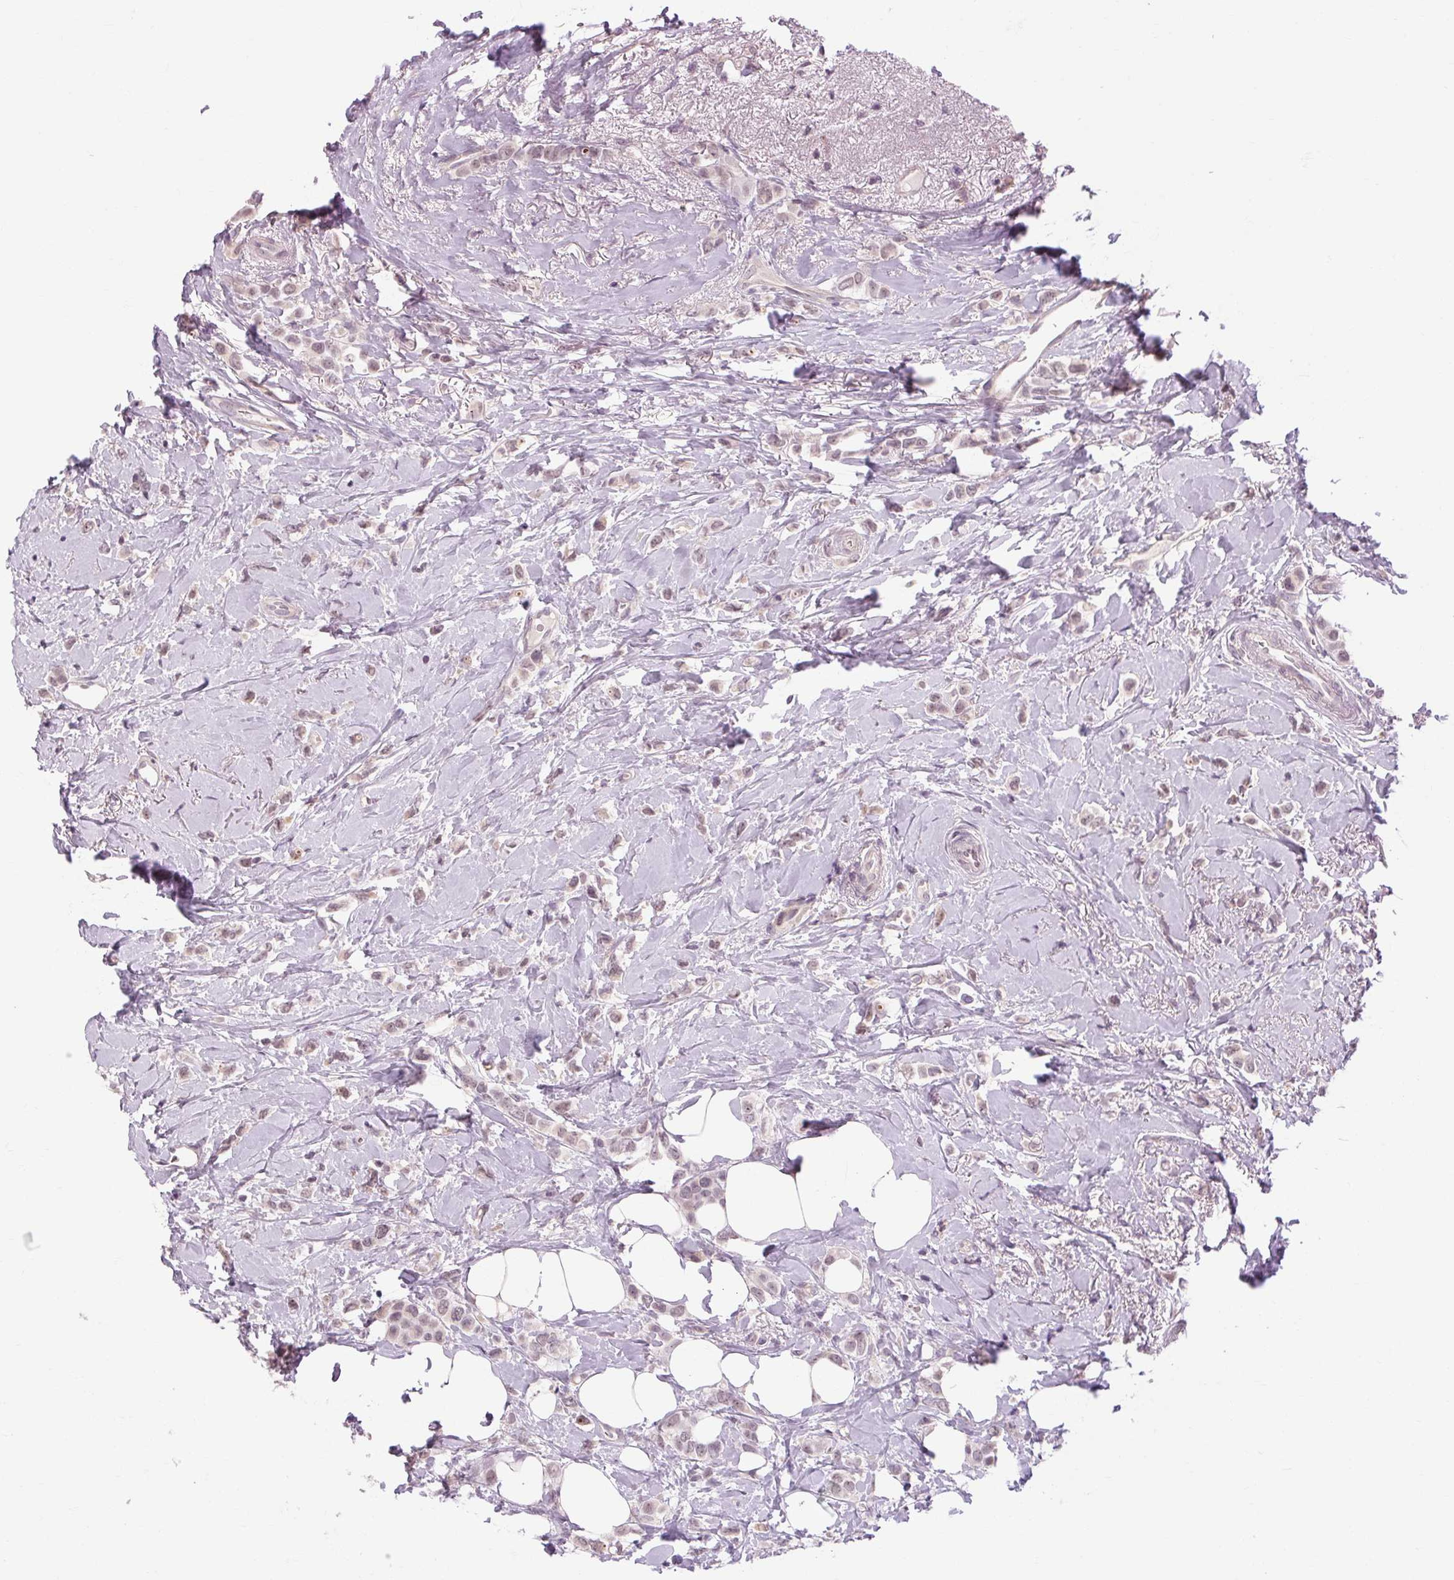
{"staining": {"intensity": "weak", "quantity": "<25%", "location": "nuclear"}, "tissue": "breast cancer", "cell_type": "Tumor cells", "image_type": "cancer", "snomed": [{"axis": "morphology", "description": "Lobular carcinoma"}, {"axis": "topography", "description": "Breast"}], "caption": "DAB immunohistochemical staining of breast cancer (lobular carcinoma) demonstrates no significant positivity in tumor cells.", "gene": "KLHL40", "patient": {"sex": "female", "age": 66}}